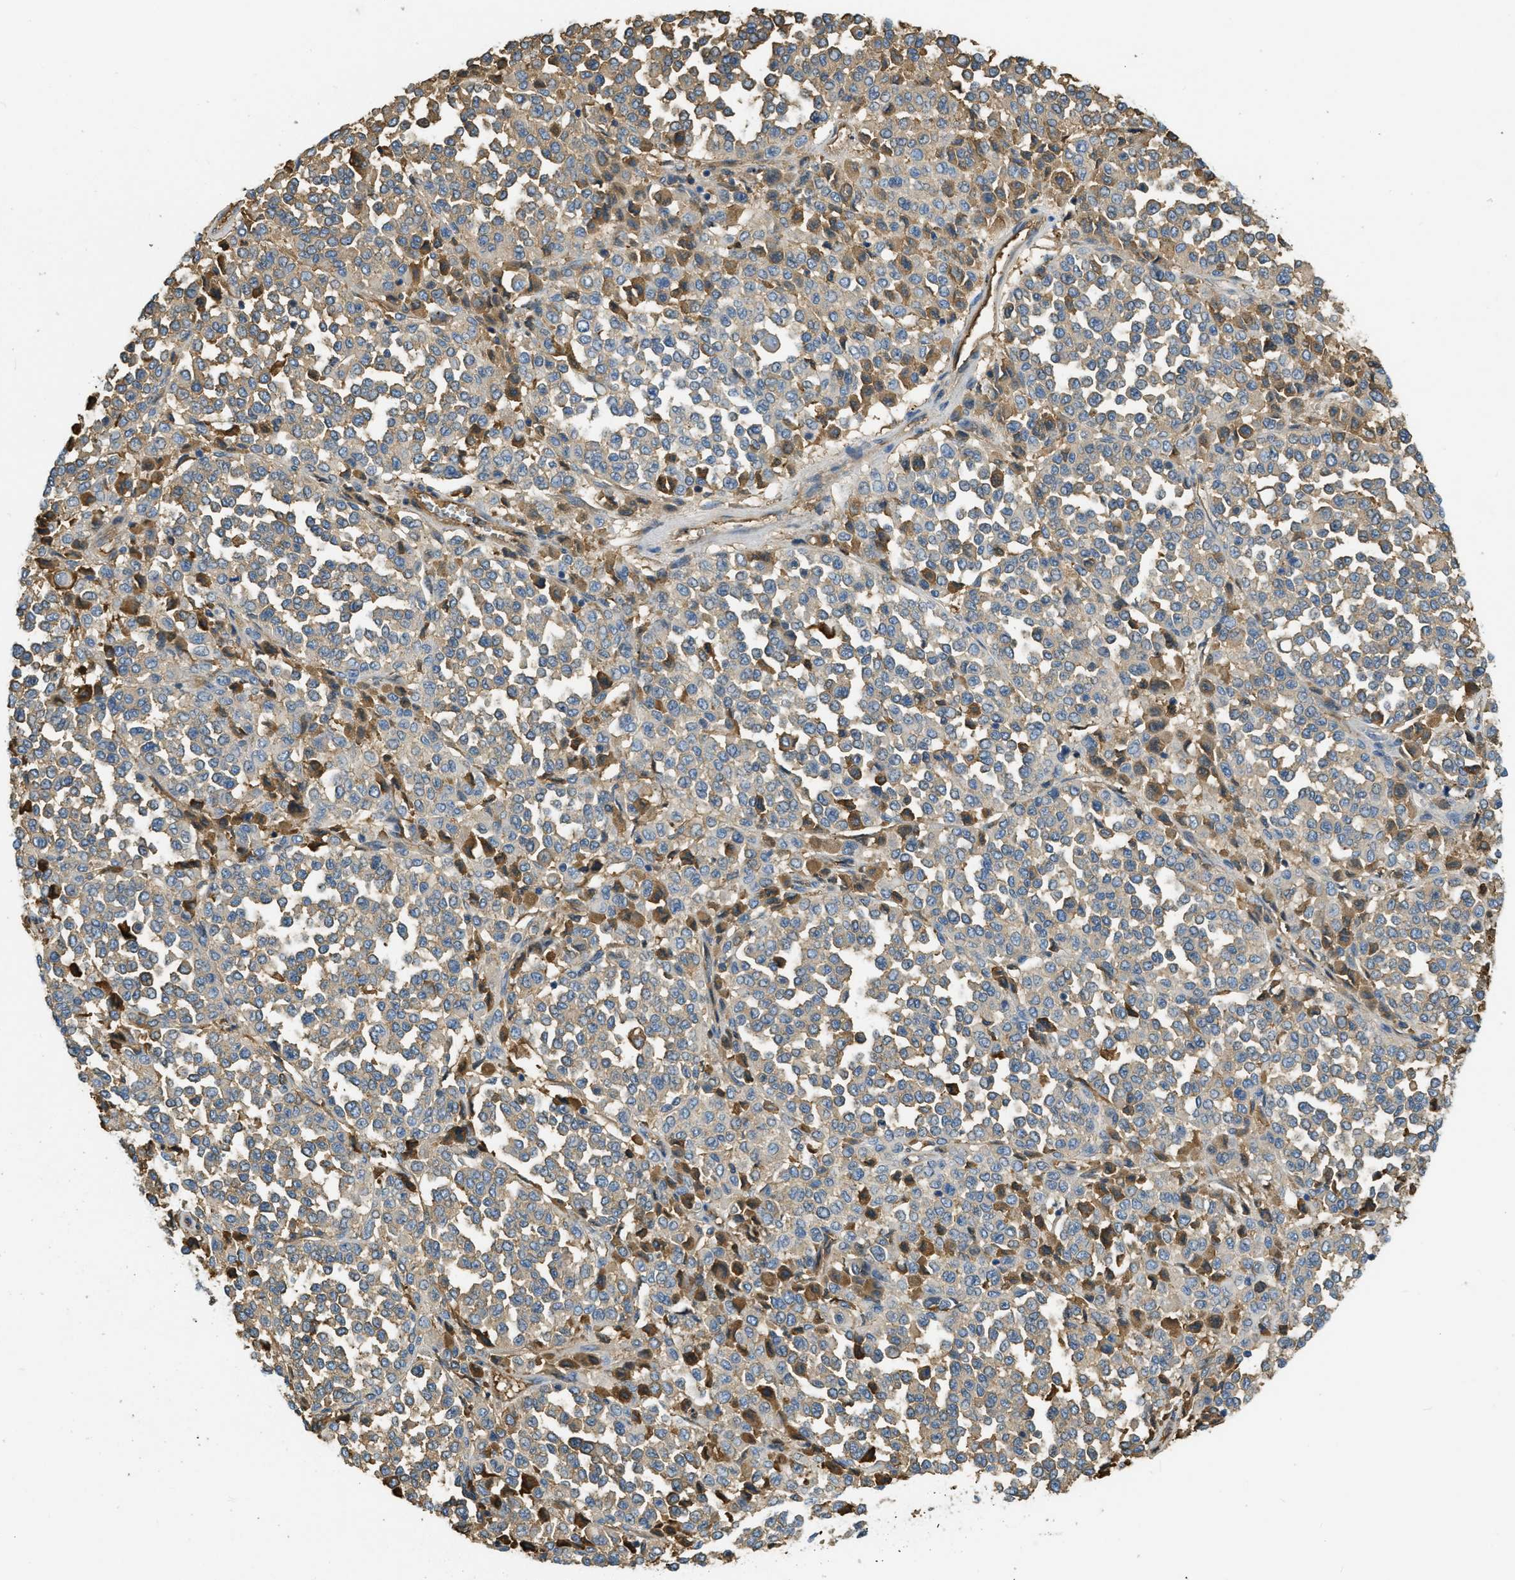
{"staining": {"intensity": "weak", "quantity": "<25%", "location": "cytoplasmic/membranous"}, "tissue": "melanoma", "cell_type": "Tumor cells", "image_type": "cancer", "snomed": [{"axis": "morphology", "description": "Malignant melanoma, Metastatic site"}, {"axis": "topography", "description": "Pancreas"}], "caption": "Immunohistochemical staining of human malignant melanoma (metastatic site) shows no significant staining in tumor cells.", "gene": "PRTN3", "patient": {"sex": "female", "age": 30}}